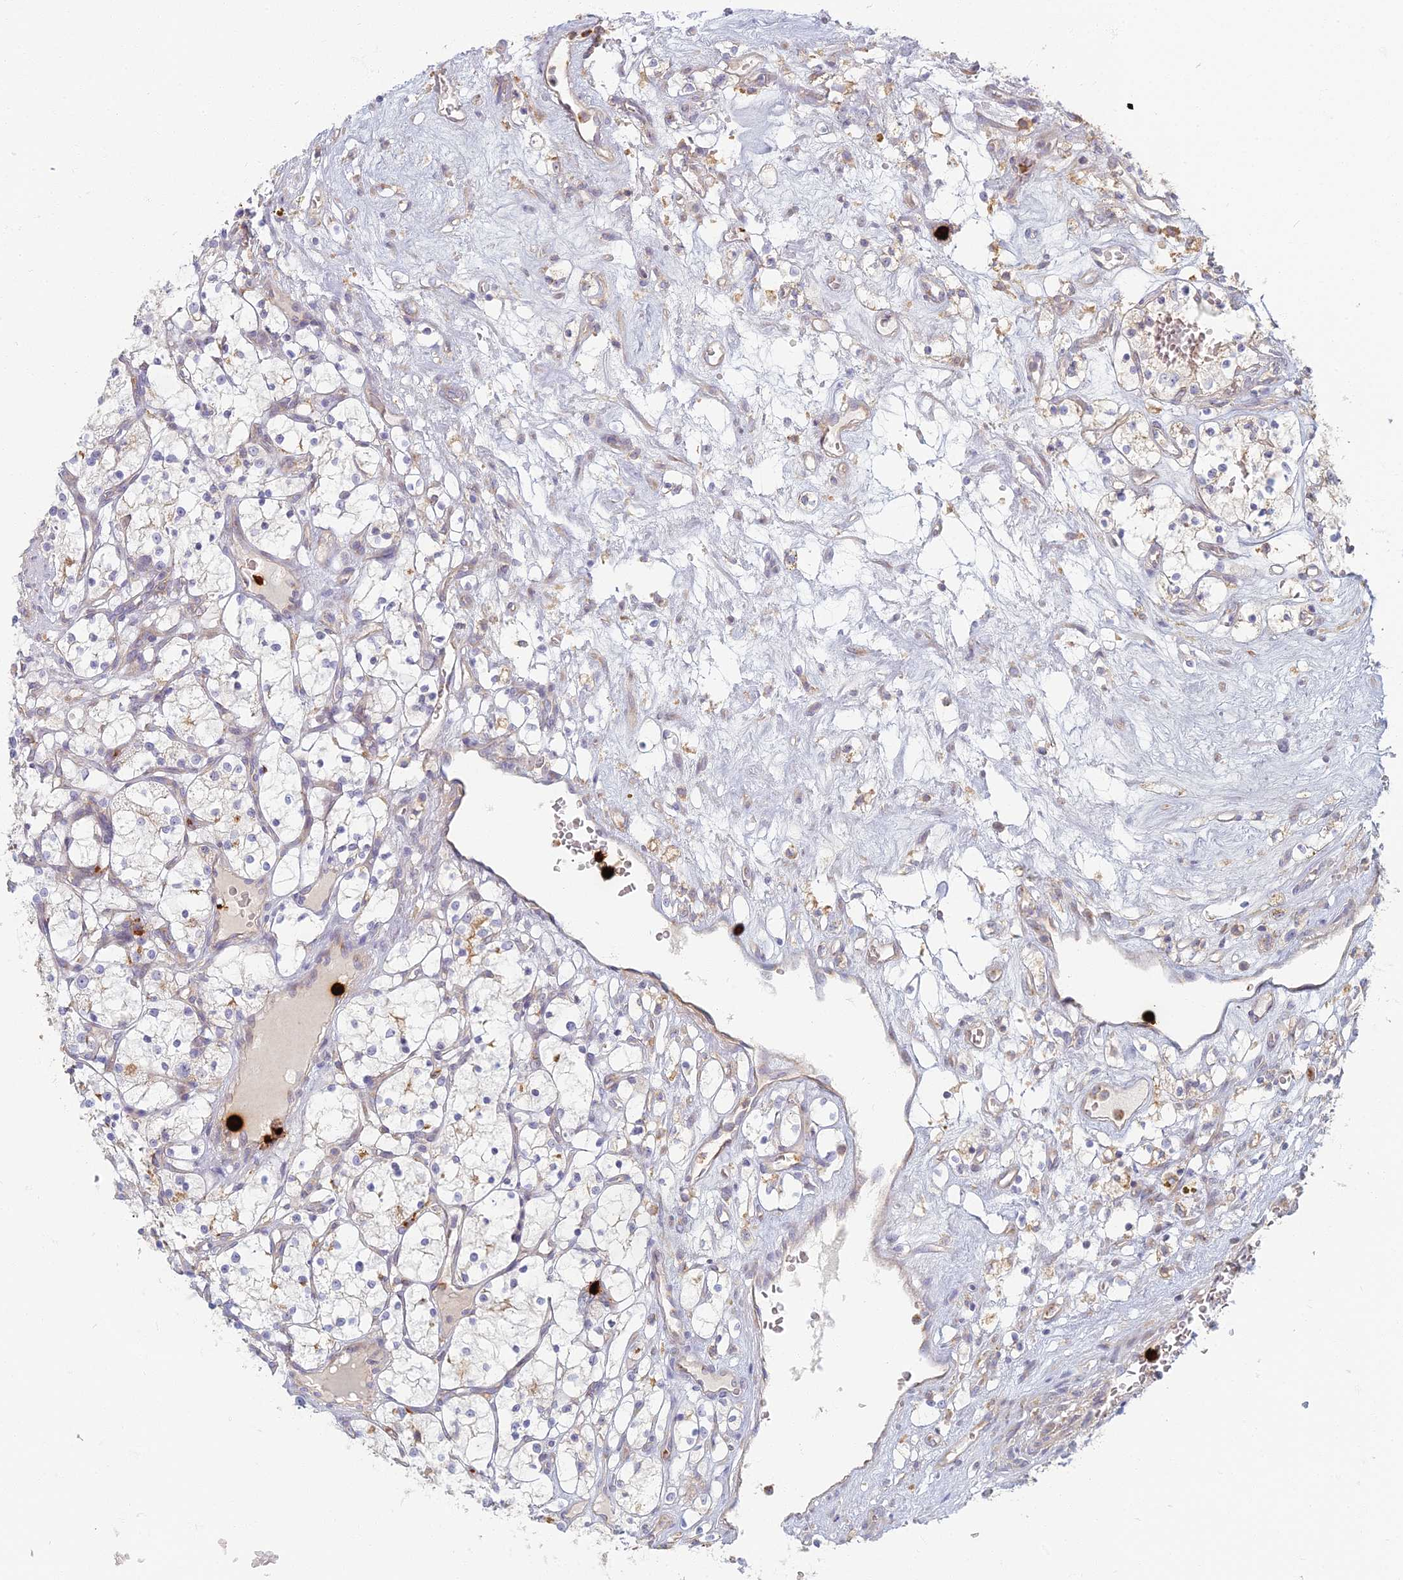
{"staining": {"intensity": "moderate", "quantity": "<25%", "location": "cytoplasmic/membranous"}, "tissue": "renal cancer", "cell_type": "Tumor cells", "image_type": "cancer", "snomed": [{"axis": "morphology", "description": "Adenocarcinoma, NOS"}, {"axis": "topography", "description": "Kidney"}], "caption": "Moderate cytoplasmic/membranous positivity is appreciated in approximately <25% of tumor cells in renal cancer (adenocarcinoma).", "gene": "PROX2", "patient": {"sex": "female", "age": 69}}